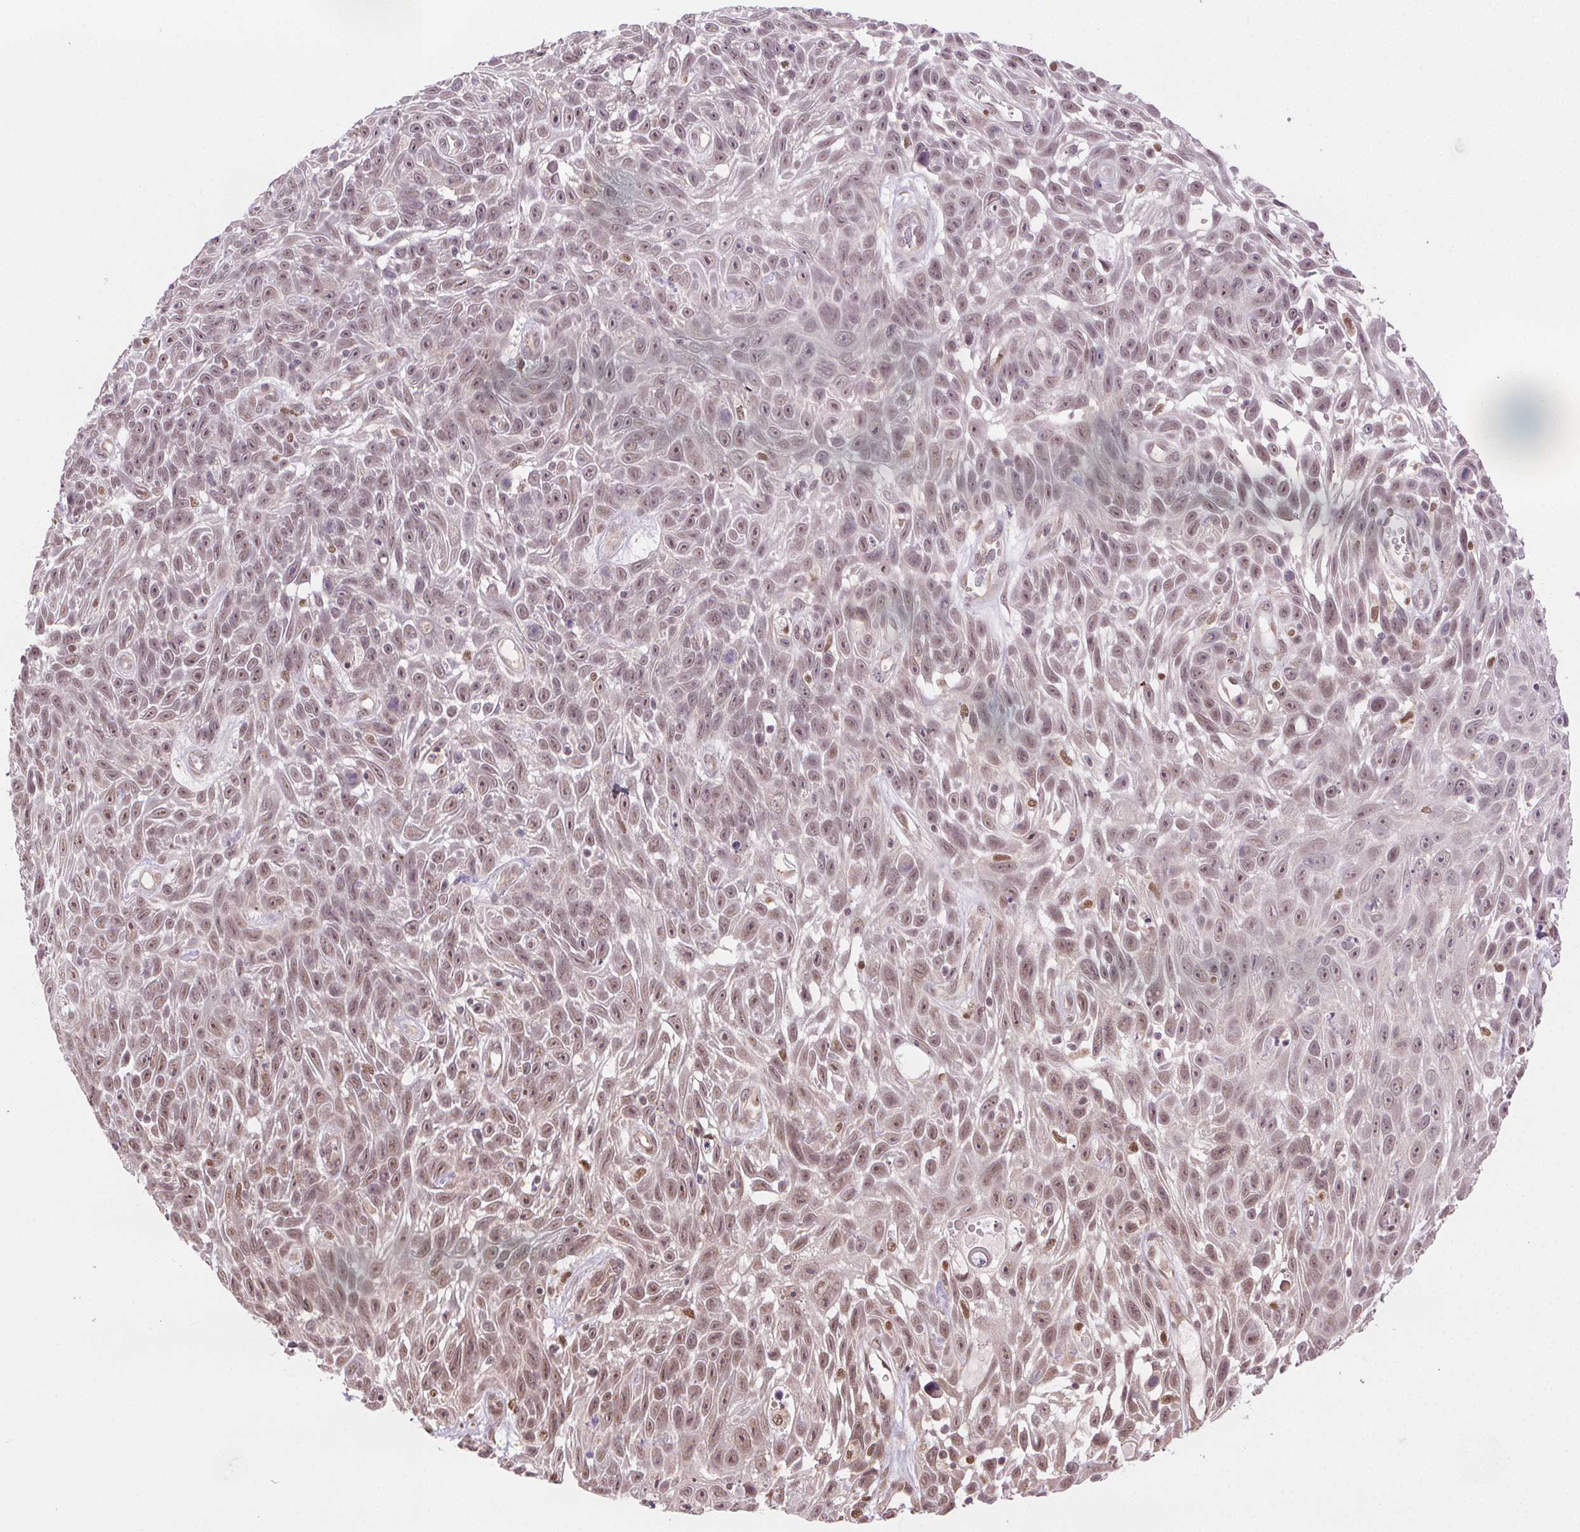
{"staining": {"intensity": "weak", "quantity": ">75%", "location": "nuclear"}, "tissue": "skin cancer", "cell_type": "Tumor cells", "image_type": "cancer", "snomed": [{"axis": "morphology", "description": "Squamous cell carcinoma, NOS"}, {"axis": "topography", "description": "Skin"}], "caption": "Immunohistochemical staining of human skin squamous cell carcinoma demonstrates weak nuclear protein positivity in approximately >75% of tumor cells. Nuclei are stained in blue.", "gene": "TREML4", "patient": {"sex": "male", "age": 82}}